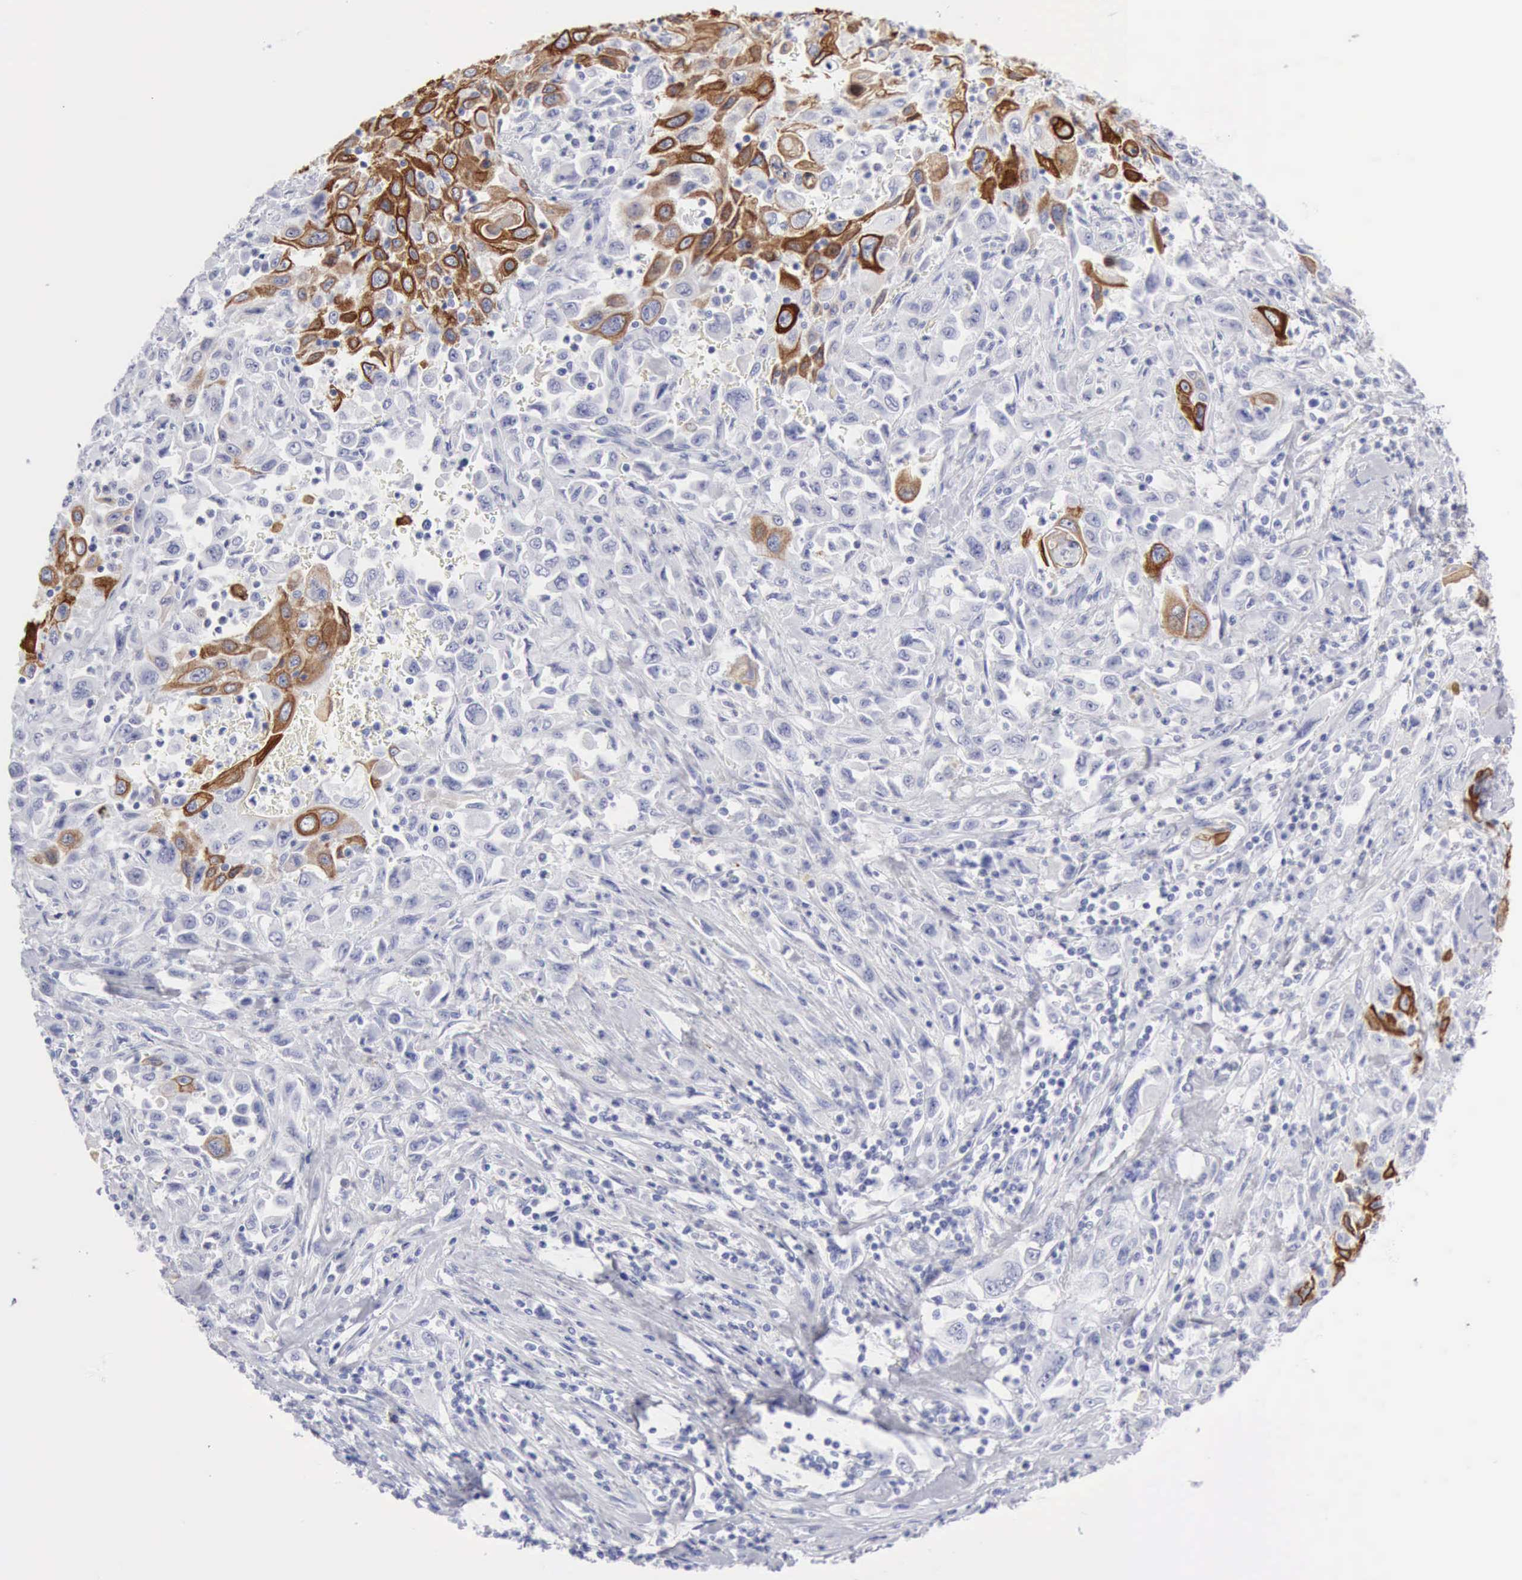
{"staining": {"intensity": "strong", "quantity": "<25%", "location": "cytoplasmic/membranous"}, "tissue": "pancreatic cancer", "cell_type": "Tumor cells", "image_type": "cancer", "snomed": [{"axis": "morphology", "description": "Adenocarcinoma, NOS"}, {"axis": "topography", "description": "Pancreas"}], "caption": "Strong cytoplasmic/membranous expression for a protein is identified in approximately <25% of tumor cells of pancreatic cancer (adenocarcinoma) using IHC.", "gene": "KRT5", "patient": {"sex": "male", "age": 70}}